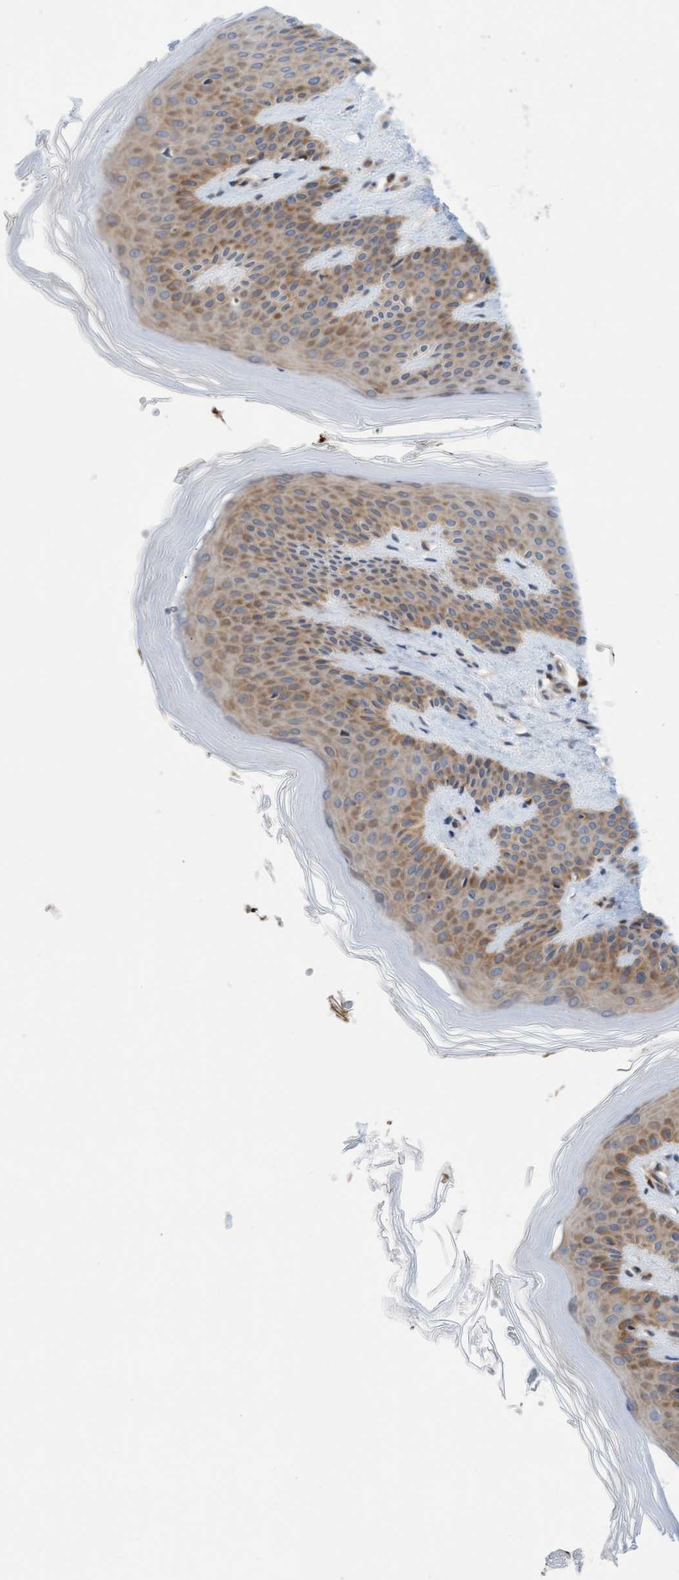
{"staining": {"intensity": "weak", "quantity": ">75%", "location": "cytoplasmic/membranous"}, "tissue": "skin", "cell_type": "Fibroblasts", "image_type": "normal", "snomed": [{"axis": "morphology", "description": "Normal tissue, NOS"}, {"axis": "morphology", "description": "Malignant melanoma, Metastatic site"}, {"axis": "topography", "description": "Skin"}], "caption": "Immunohistochemistry (IHC) (DAB) staining of normal human skin displays weak cytoplasmic/membranous protein positivity in about >75% of fibroblasts. The protein of interest is shown in brown color, while the nuclei are stained blue.", "gene": "EIF4EBP1", "patient": {"sex": "male", "age": 41}}